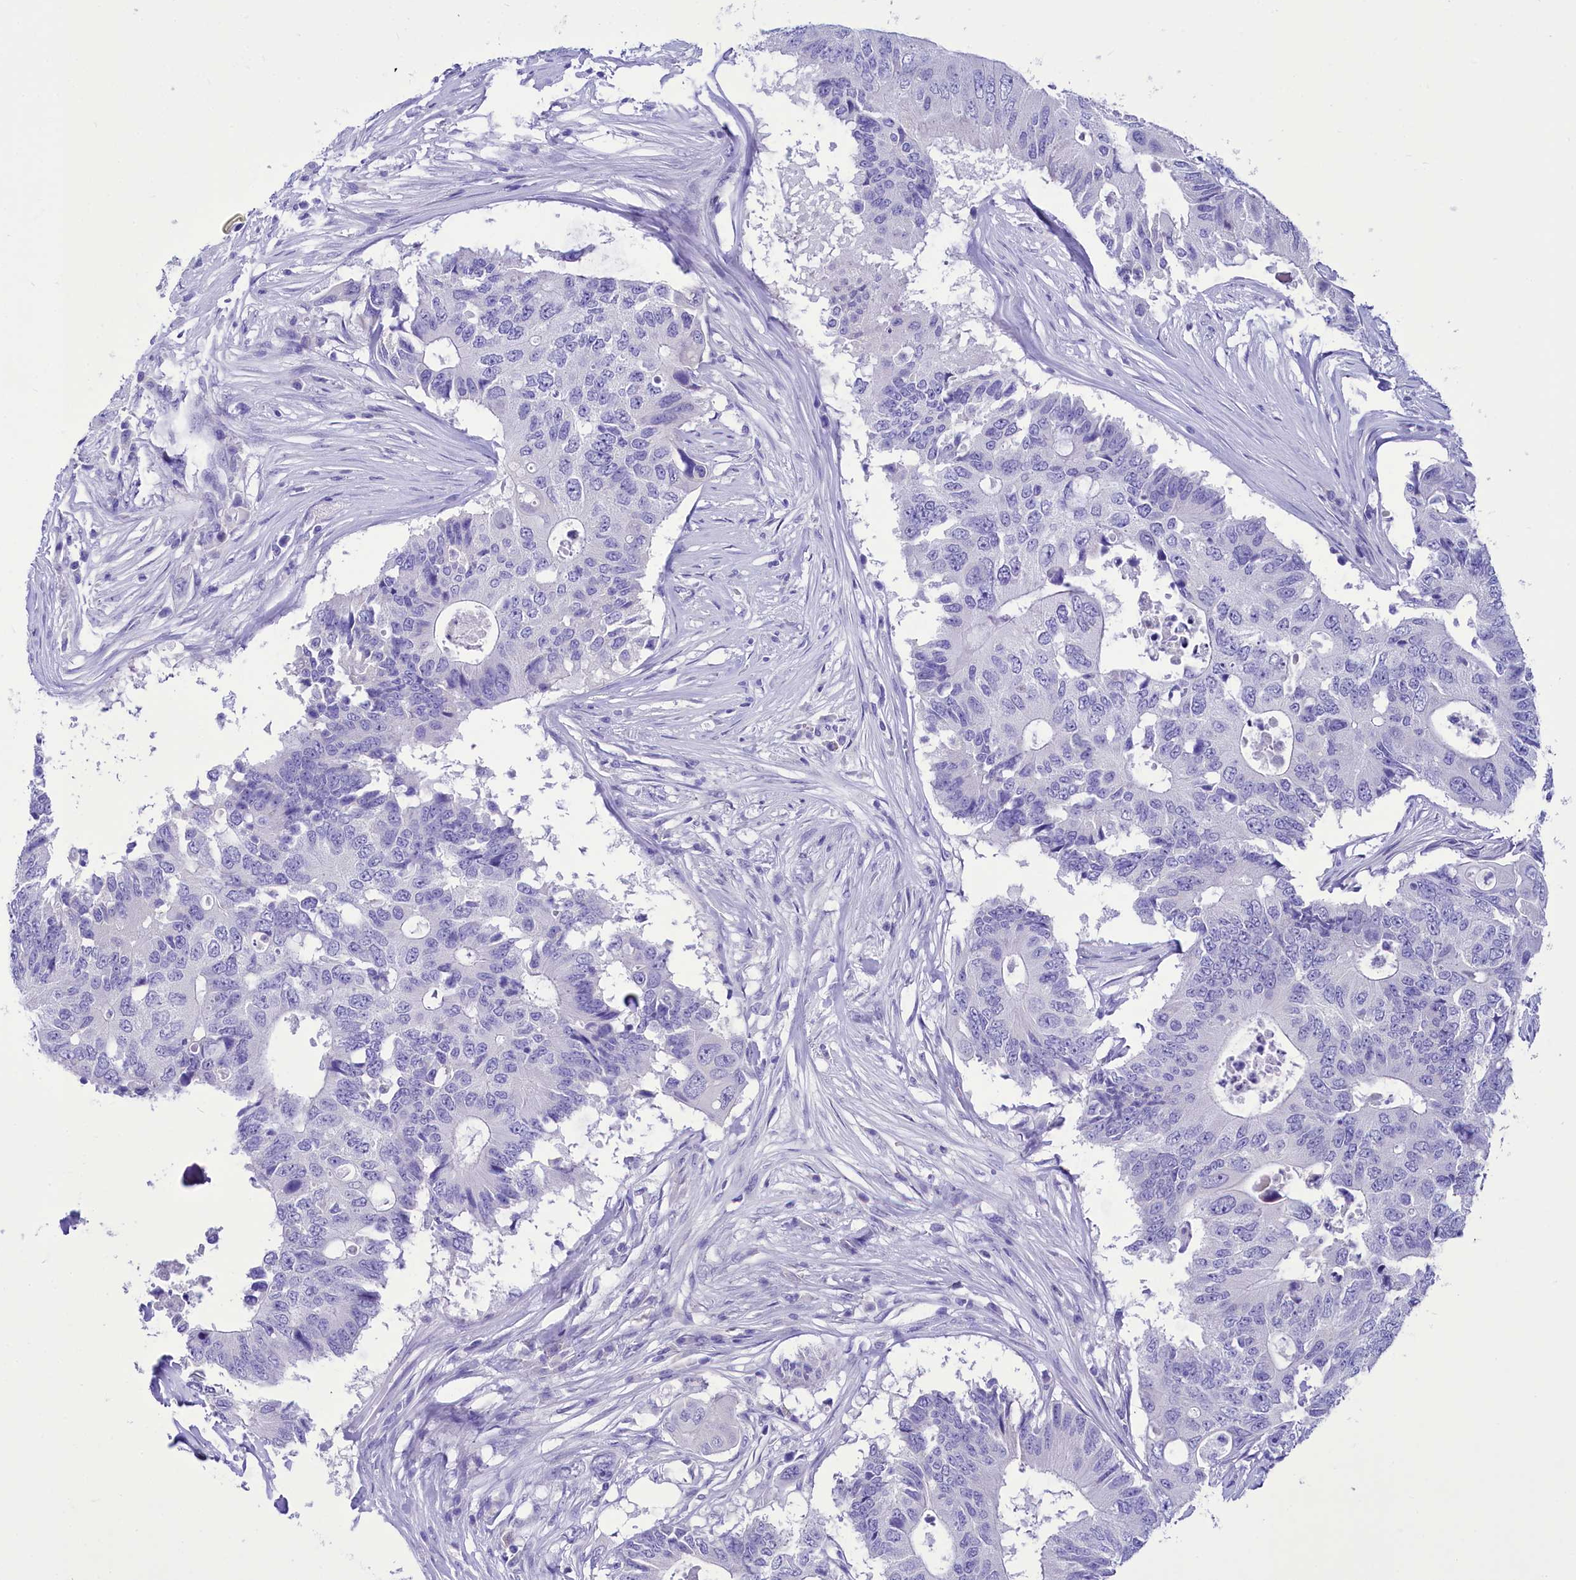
{"staining": {"intensity": "negative", "quantity": "none", "location": "none"}, "tissue": "colorectal cancer", "cell_type": "Tumor cells", "image_type": "cancer", "snomed": [{"axis": "morphology", "description": "Adenocarcinoma, NOS"}, {"axis": "topography", "description": "Colon"}], "caption": "Colorectal cancer stained for a protein using immunohistochemistry exhibits no positivity tumor cells.", "gene": "TTC36", "patient": {"sex": "male", "age": 71}}